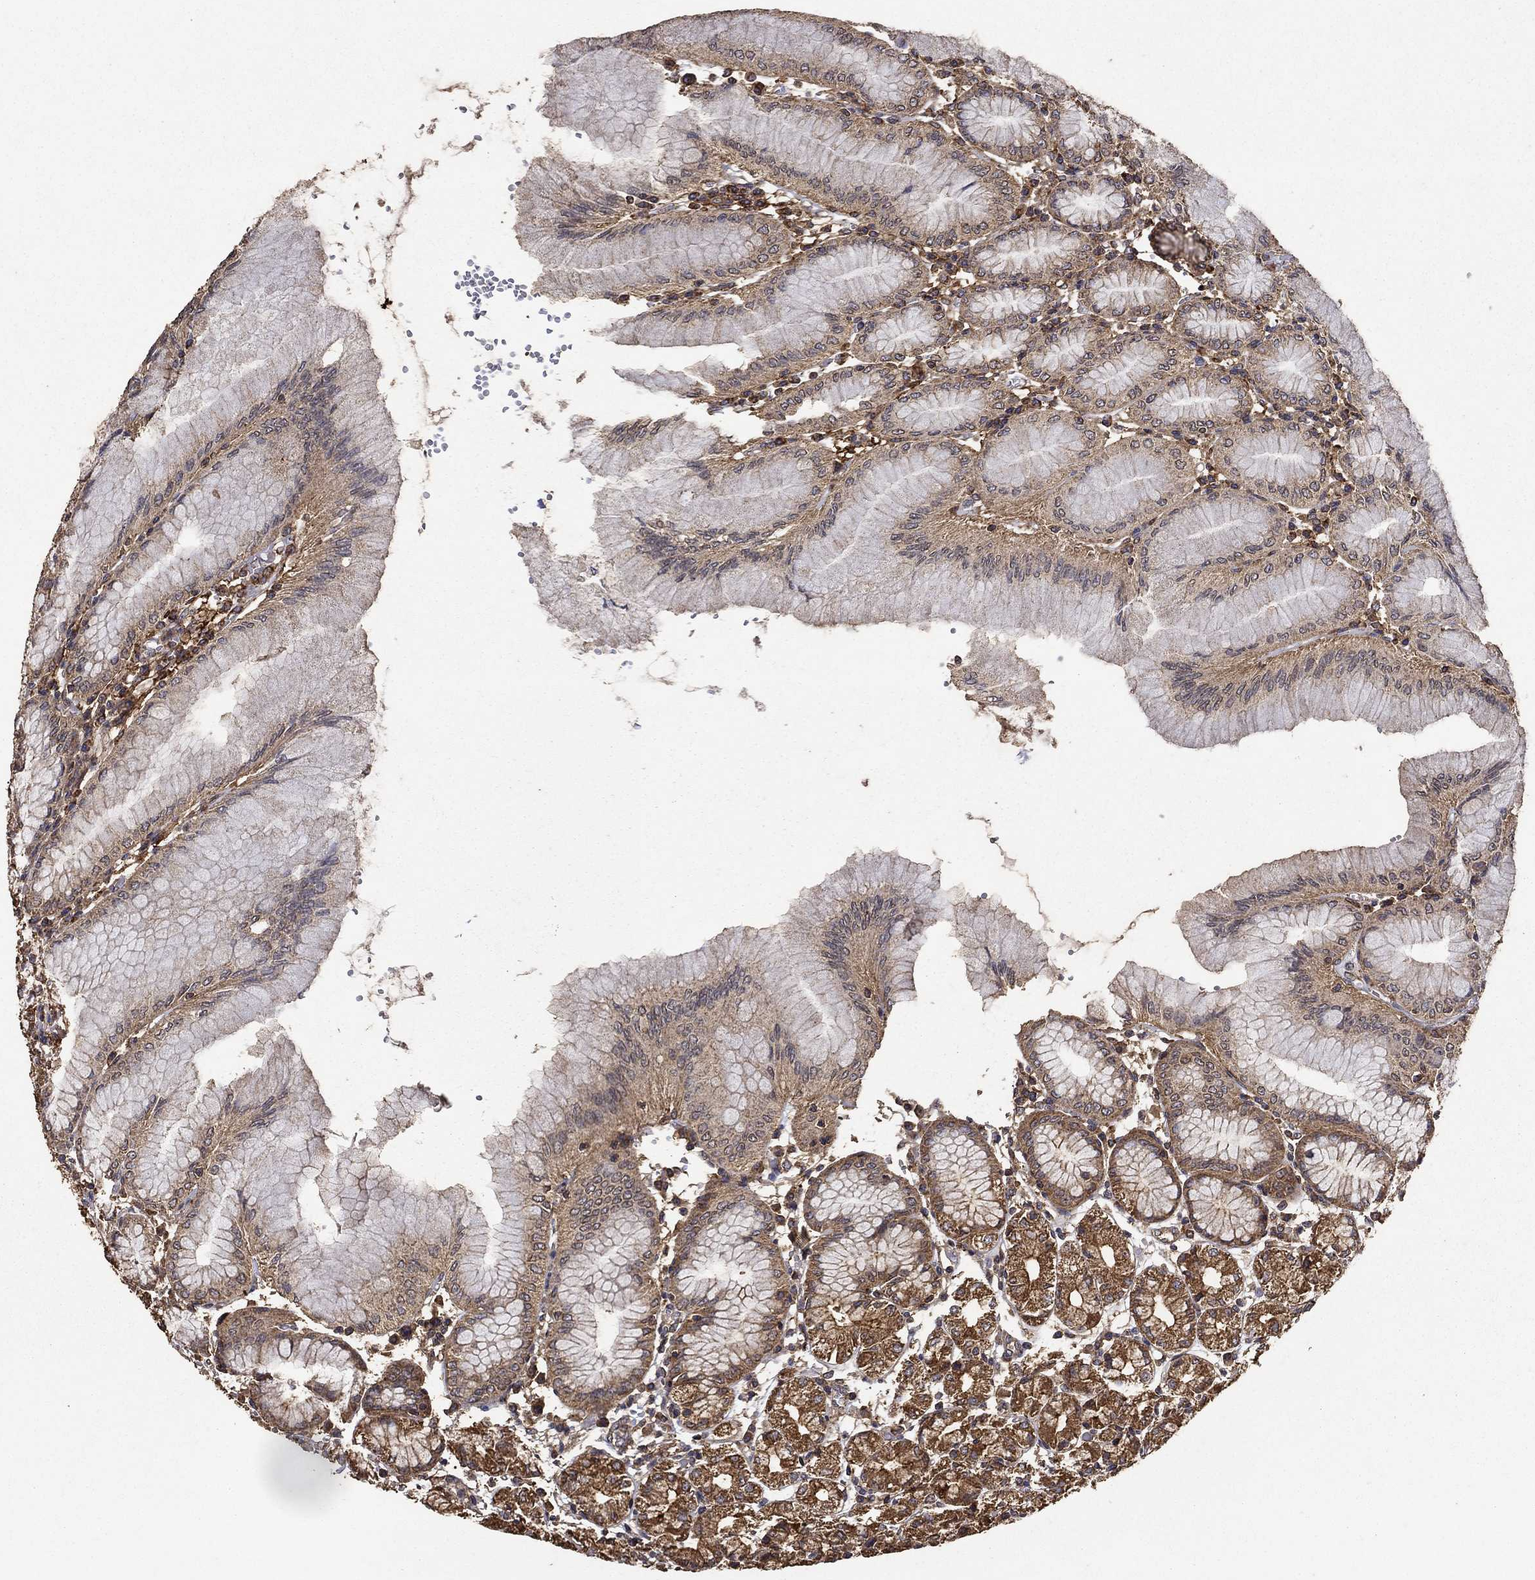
{"staining": {"intensity": "strong", "quantity": "25%-75%", "location": "cytoplasmic/membranous"}, "tissue": "stomach", "cell_type": "Glandular cells", "image_type": "normal", "snomed": [{"axis": "morphology", "description": "Normal tissue, NOS"}, {"axis": "topography", "description": "Skeletal muscle"}, {"axis": "topography", "description": "Stomach"}], "caption": "Protein expression analysis of unremarkable stomach displays strong cytoplasmic/membranous expression in approximately 25%-75% of glandular cells. (DAB = brown stain, brightfield microscopy at high magnification).", "gene": "IFRD1", "patient": {"sex": "female", "age": 57}}